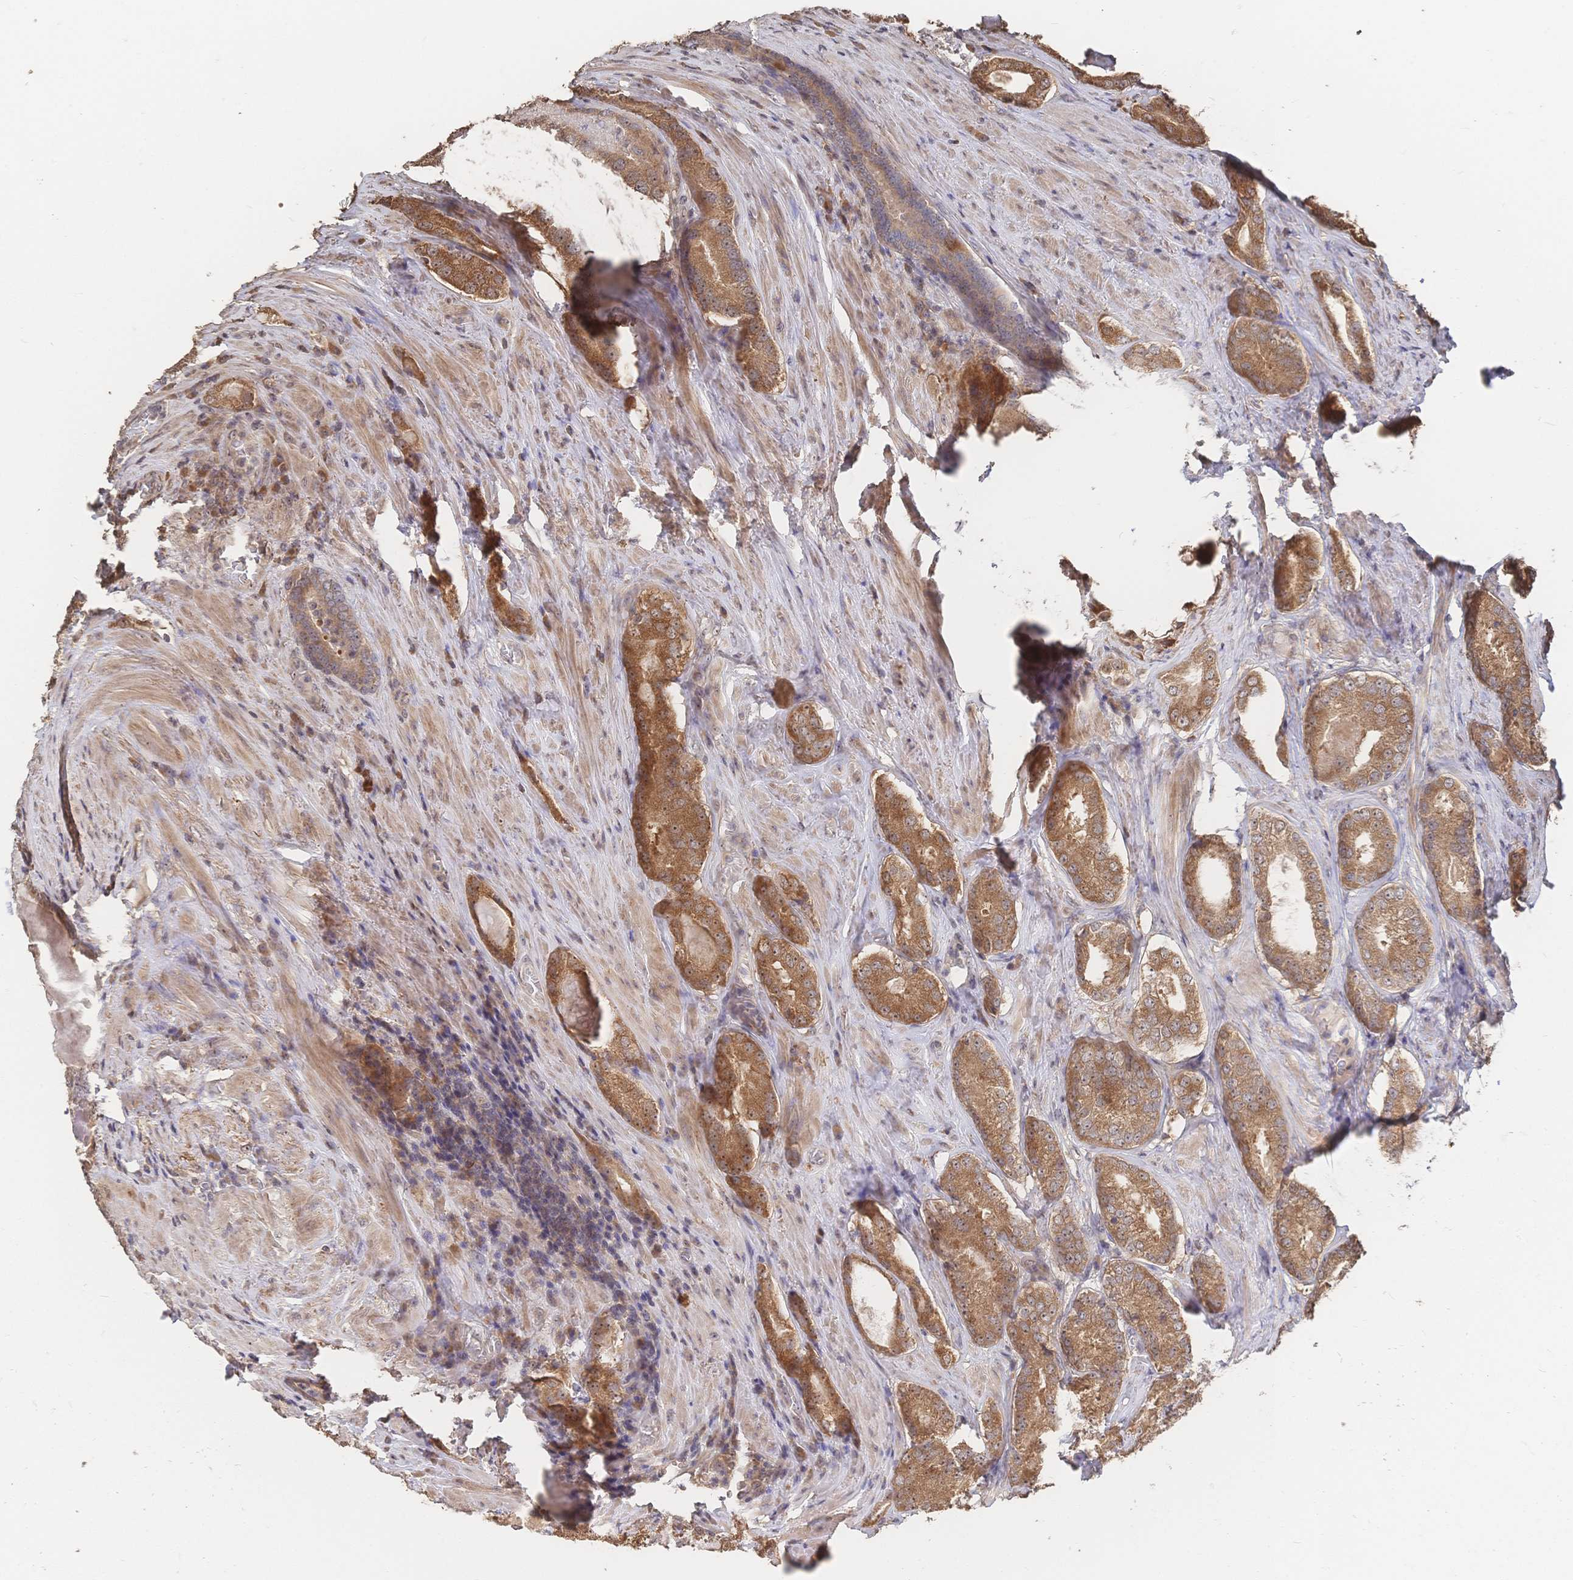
{"staining": {"intensity": "moderate", "quantity": ">75%", "location": "cytoplasmic/membranous,nuclear"}, "tissue": "prostate cancer", "cell_type": "Tumor cells", "image_type": "cancer", "snomed": [{"axis": "morphology", "description": "Adenocarcinoma, NOS"}, {"axis": "morphology", "description": "Adenocarcinoma, Low grade"}, {"axis": "topography", "description": "Prostate"}], "caption": "Prostate cancer (adenocarcinoma) tissue demonstrates moderate cytoplasmic/membranous and nuclear staining in approximately >75% of tumor cells, visualized by immunohistochemistry.", "gene": "DNAJA4", "patient": {"sex": "male", "age": 68}}